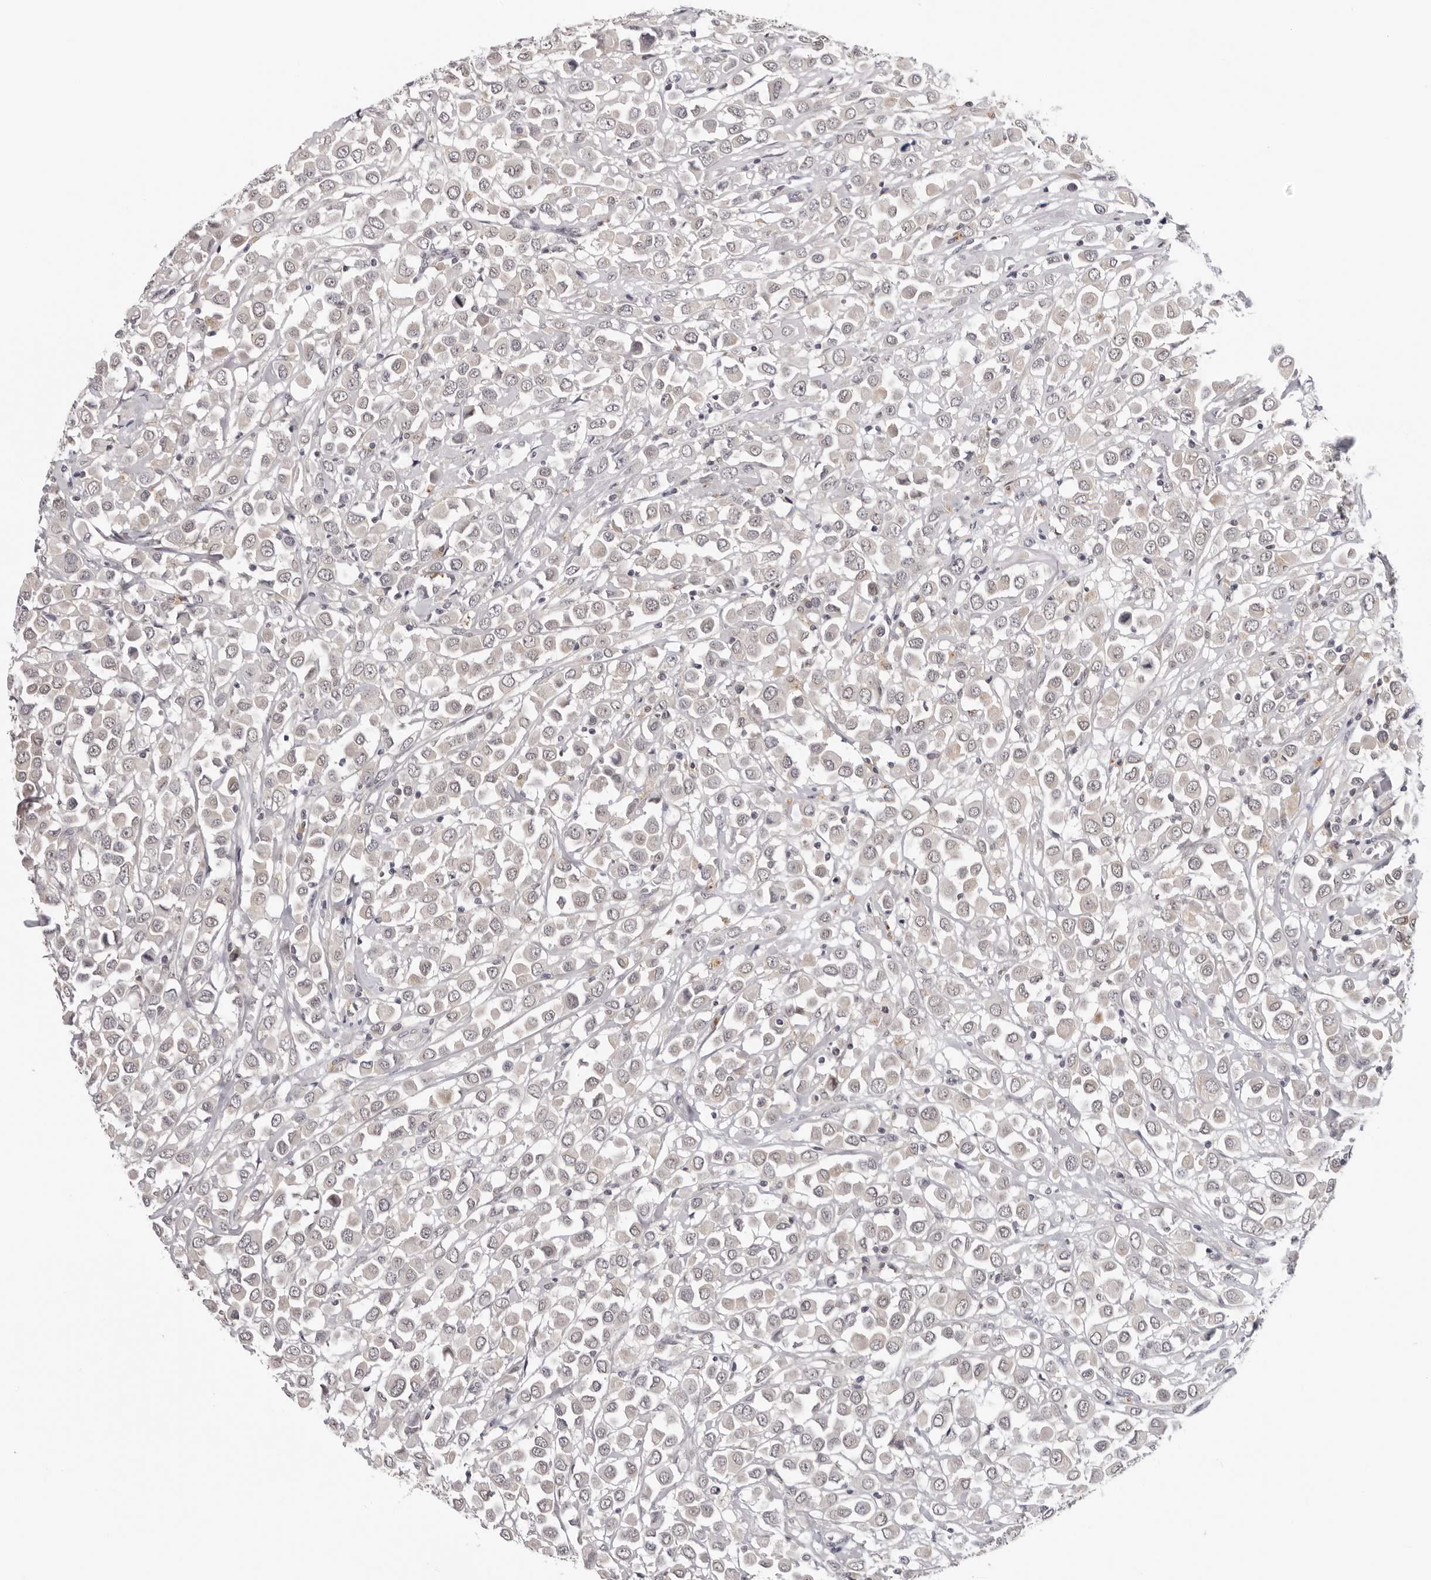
{"staining": {"intensity": "negative", "quantity": "none", "location": "none"}, "tissue": "breast cancer", "cell_type": "Tumor cells", "image_type": "cancer", "snomed": [{"axis": "morphology", "description": "Duct carcinoma"}, {"axis": "topography", "description": "Breast"}], "caption": "Breast invasive ductal carcinoma was stained to show a protein in brown. There is no significant positivity in tumor cells. Nuclei are stained in blue.", "gene": "PRUNE1", "patient": {"sex": "female", "age": 61}}